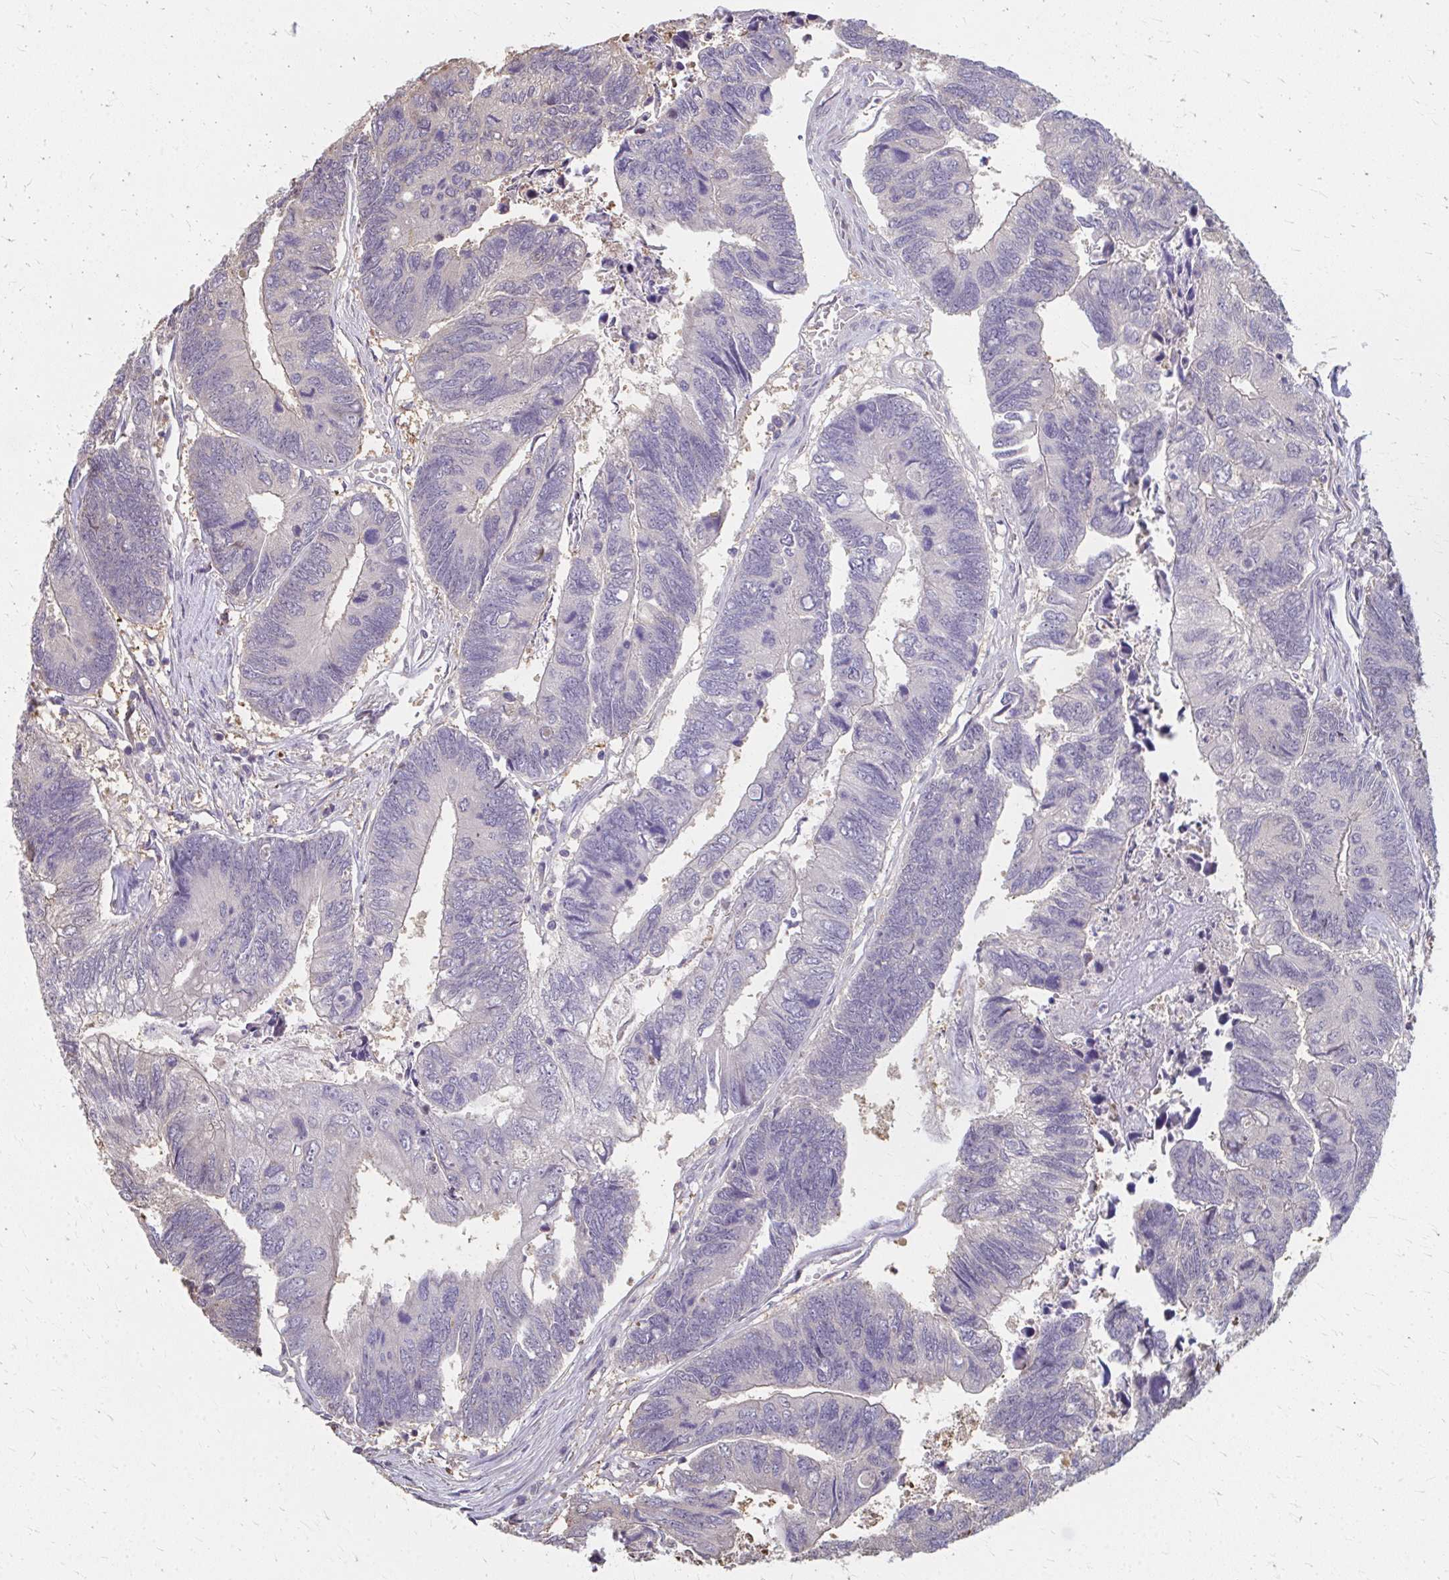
{"staining": {"intensity": "negative", "quantity": "none", "location": "none"}, "tissue": "colorectal cancer", "cell_type": "Tumor cells", "image_type": "cancer", "snomed": [{"axis": "morphology", "description": "Adenocarcinoma, NOS"}, {"axis": "topography", "description": "Colon"}], "caption": "Image shows no protein staining in tumor cells of colorectal cancer (adenocarcinoma) tissue.", "gene": "RABGAP1L", "patient": {"sex": "female", "age": 67}}